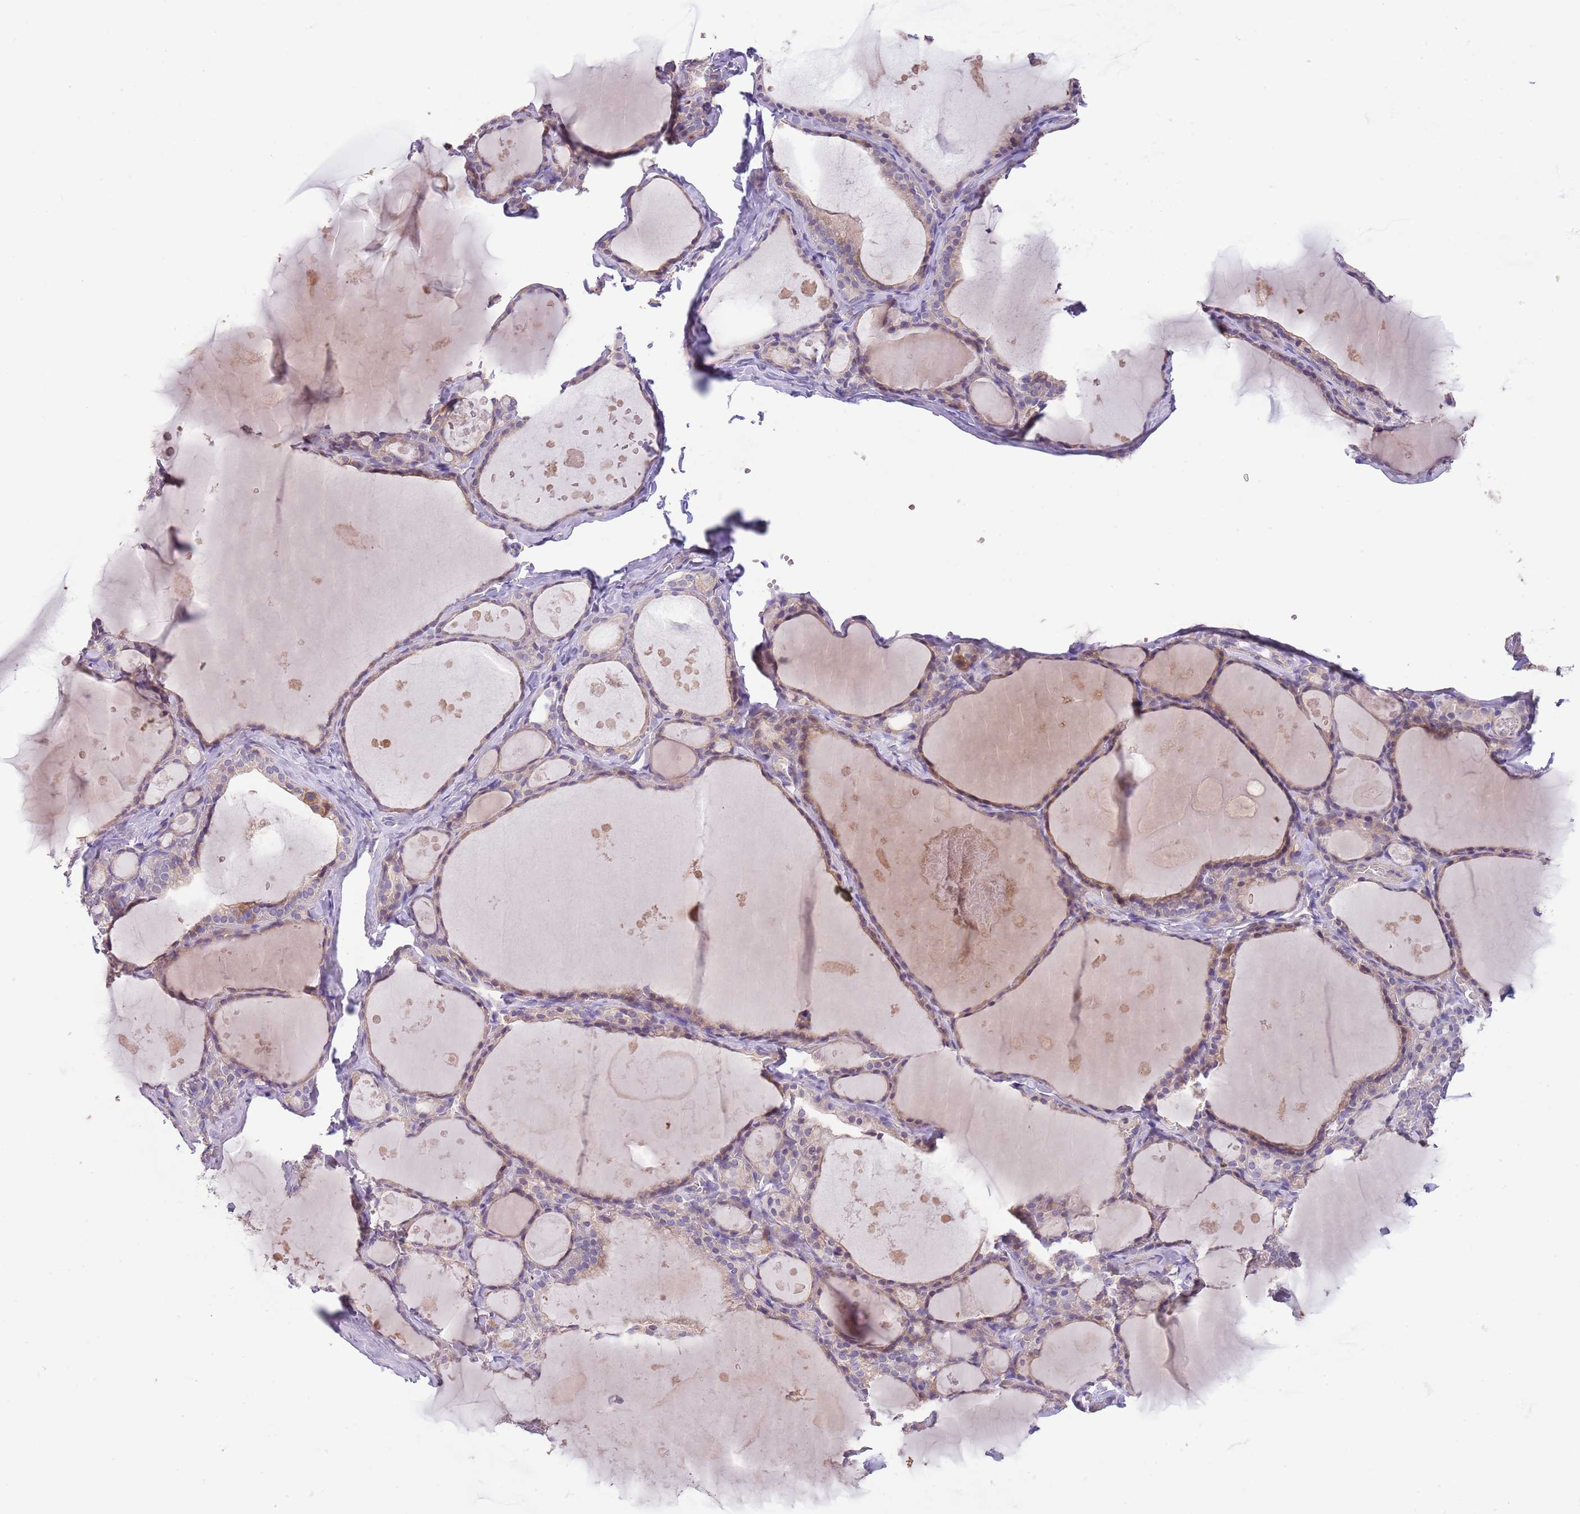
{"staining": {"intensity": "weak", "quantity": ">75%", "location": "cytoplasmic/membranous"}, "tissue": "thyroid gland", "cell_type": "Glandular cells", "image_type": "normal", "snomed": [{"axis": "morphology", "description": "Normal tissue, NOS"}, {"axis": "topography", "description": "Thyroid gland"}], "caption": "Immunohistochemical staining of unremarkable thyroid gland demonstrates >75% levels of weak cytoplasmic/membranous protein positivity in about >75% of glandular cells. The staining was performed using DAB (3,3'-diaminobenzidine), with brown indicating positive protein expression. Nuclei are stained blue with hematoxylin.", "gene": "ZNF658", "patient": {"sex": "male", "age": 56}}